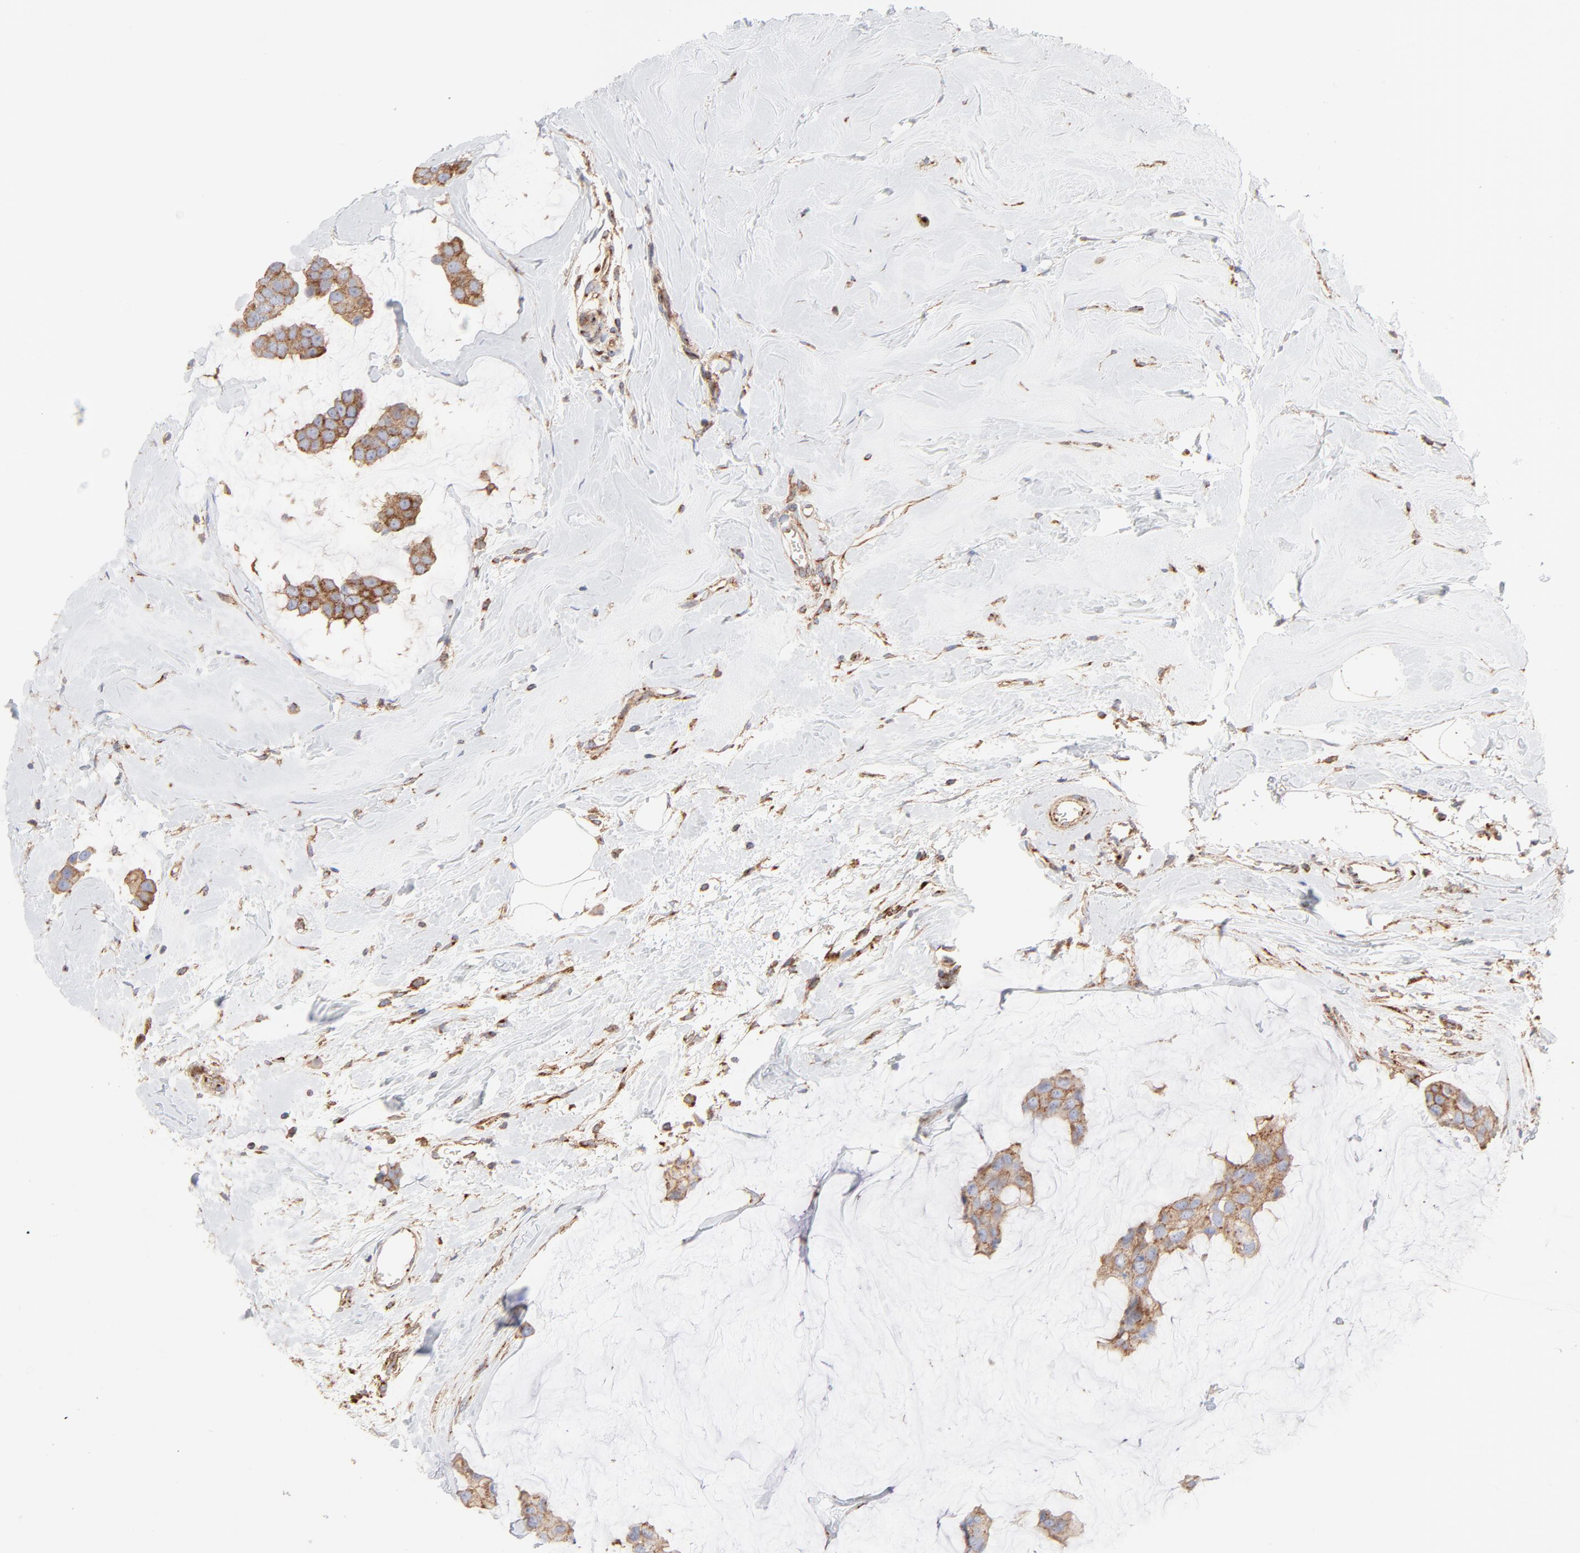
{"staining": {"intensity": "moderate", "quantity": ">75%", "location": "cytoplasmic/membranous"}, "tissue": "breast cancer", "cell_type": "Tumor cells", "image_type": "cancer", "snomed": [{"axis": "morphology", "description": "Normal tissue, NOS"}, {"axis": "morphology", "description": "Duct carcinoma"}, {"axis": "topography", "description": "Breast"}], "caption": "Immunohistochemistry of infiltrating ductal carcinoma (breast) demonstrates medium levels of moderate cytoplasmic/membranous staining in approximately >75% of tumor cells.", "gene": "CLTB", "patient": {"sex": "female", "age": 50}}